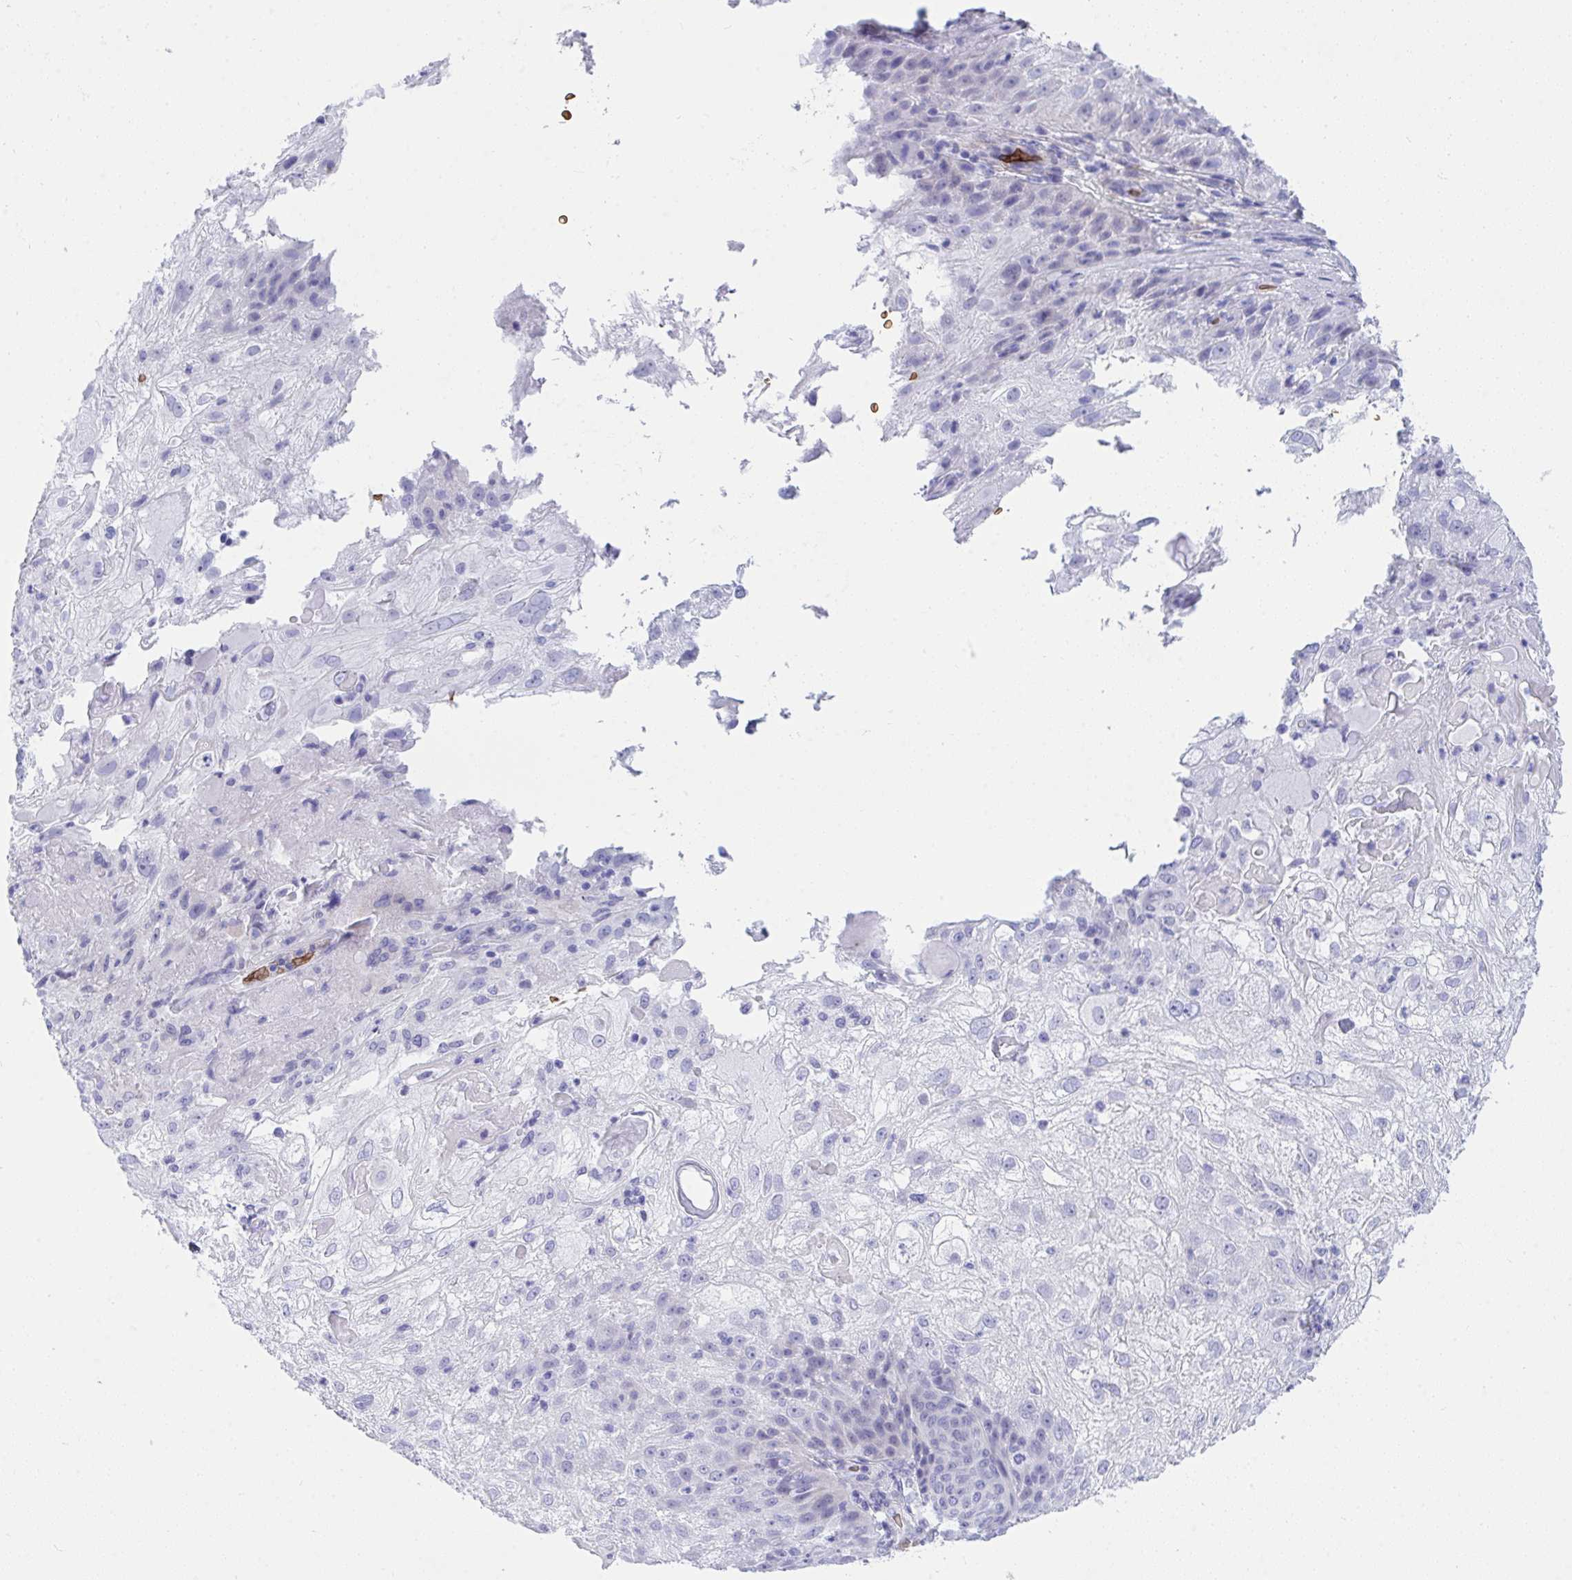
{"staining": {"intensity": "negative", "quantity": "none", "location": "none"}, "tissue": "skin cancer", "cell_type": "Tumor cells", "image_type": "cancer", "snomed": [{"axis": "morphology", "description": "Normal tissue, NOS"}, {"axis": "morphology", "description": "Squamous cell carcinoma, NOS"}, {"axis": "topography", "description": "Skin"}], "caption": "A histopathology image of human squamous cell carcinoma (skin) is negative for staining in tumor cells.", "gene": "ANK1", "patient": {"sex": "female", "age": 83}}